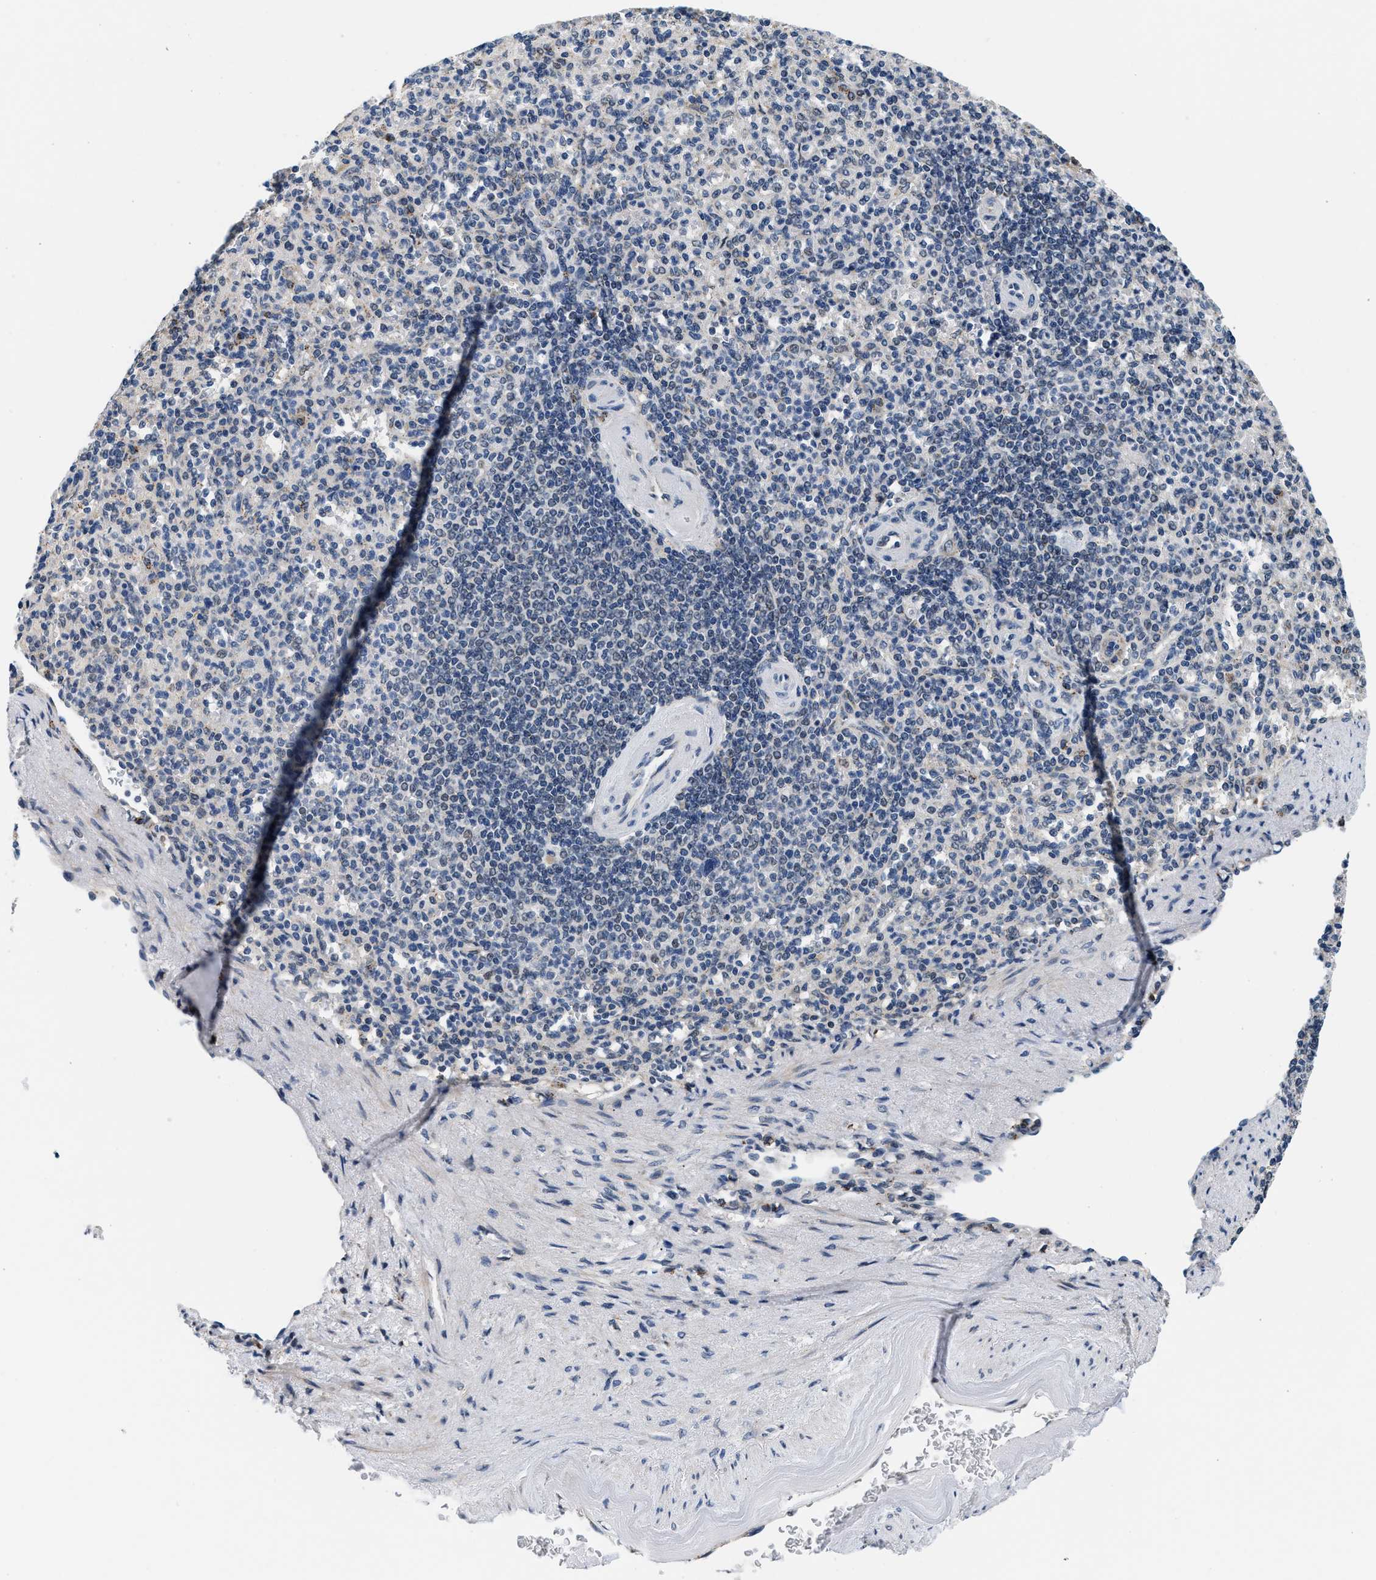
{"staining": {"intensity": "negative", "quantity": "none", "location": "none"}, "tissue": "spleen", "cell_type": "Cells in red pulp", "image_type": "normal", "snomed": [{"axis": "morphology", "description": "Normal tissue, NOS"}, {"axis": "topography", "description": "Spleen"}], "caption": "DAB (3,3'-diaminobenzidine) immunohistochemical staining of benign spleen reveals no significant staining in cells in red pulp. The staining is performed using DAB brown chromogen with nuclei counter-stained in using hematoxylin.", "gene": "KCNMB2", "patient": {"sex": "female", "age": 74}}